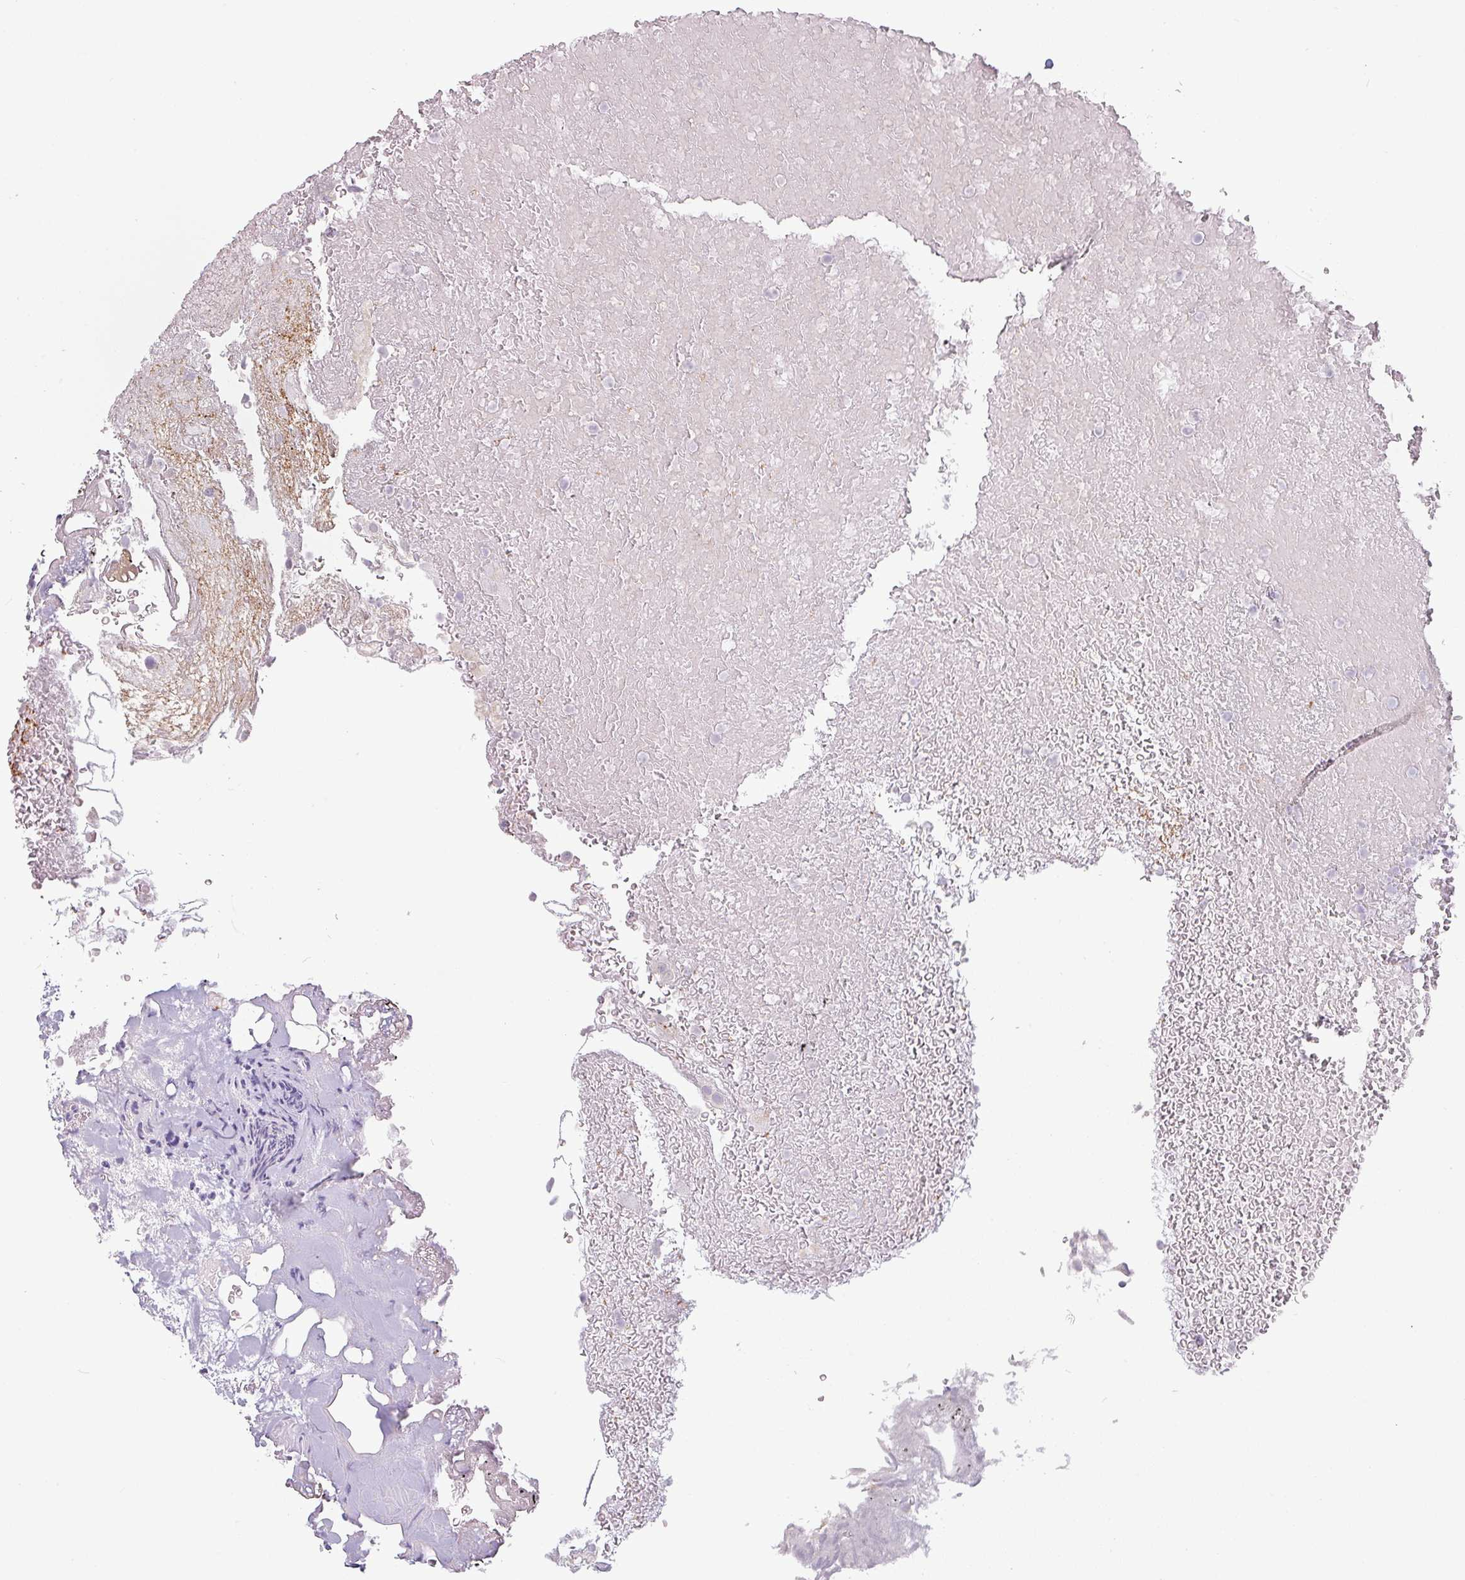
{"staining": {"intensity": "negative", "quantity": "none", "location": "none"}, "tissue": "urothelial cancer", "cell_type": "Tumor cells", "image_type": "cancer", "snomed": [{"axis": "morphology", "description": "Urothelial carcinoma, Low grade"}, {"axis": "topography", "description": "Urinary bladder"}], "caption": "The IHC histopathology image has no significant expression in tumor cells of urothelial carcinoma (low-grade) tissue. The staining was performed using DAB to visualize the protein expression in brown, while the nuclei were stained in blue with hematoxylin (Magnification: 20x).", "gene": "SLC26A9", "patient": {"sex": "male", "age": 78}}